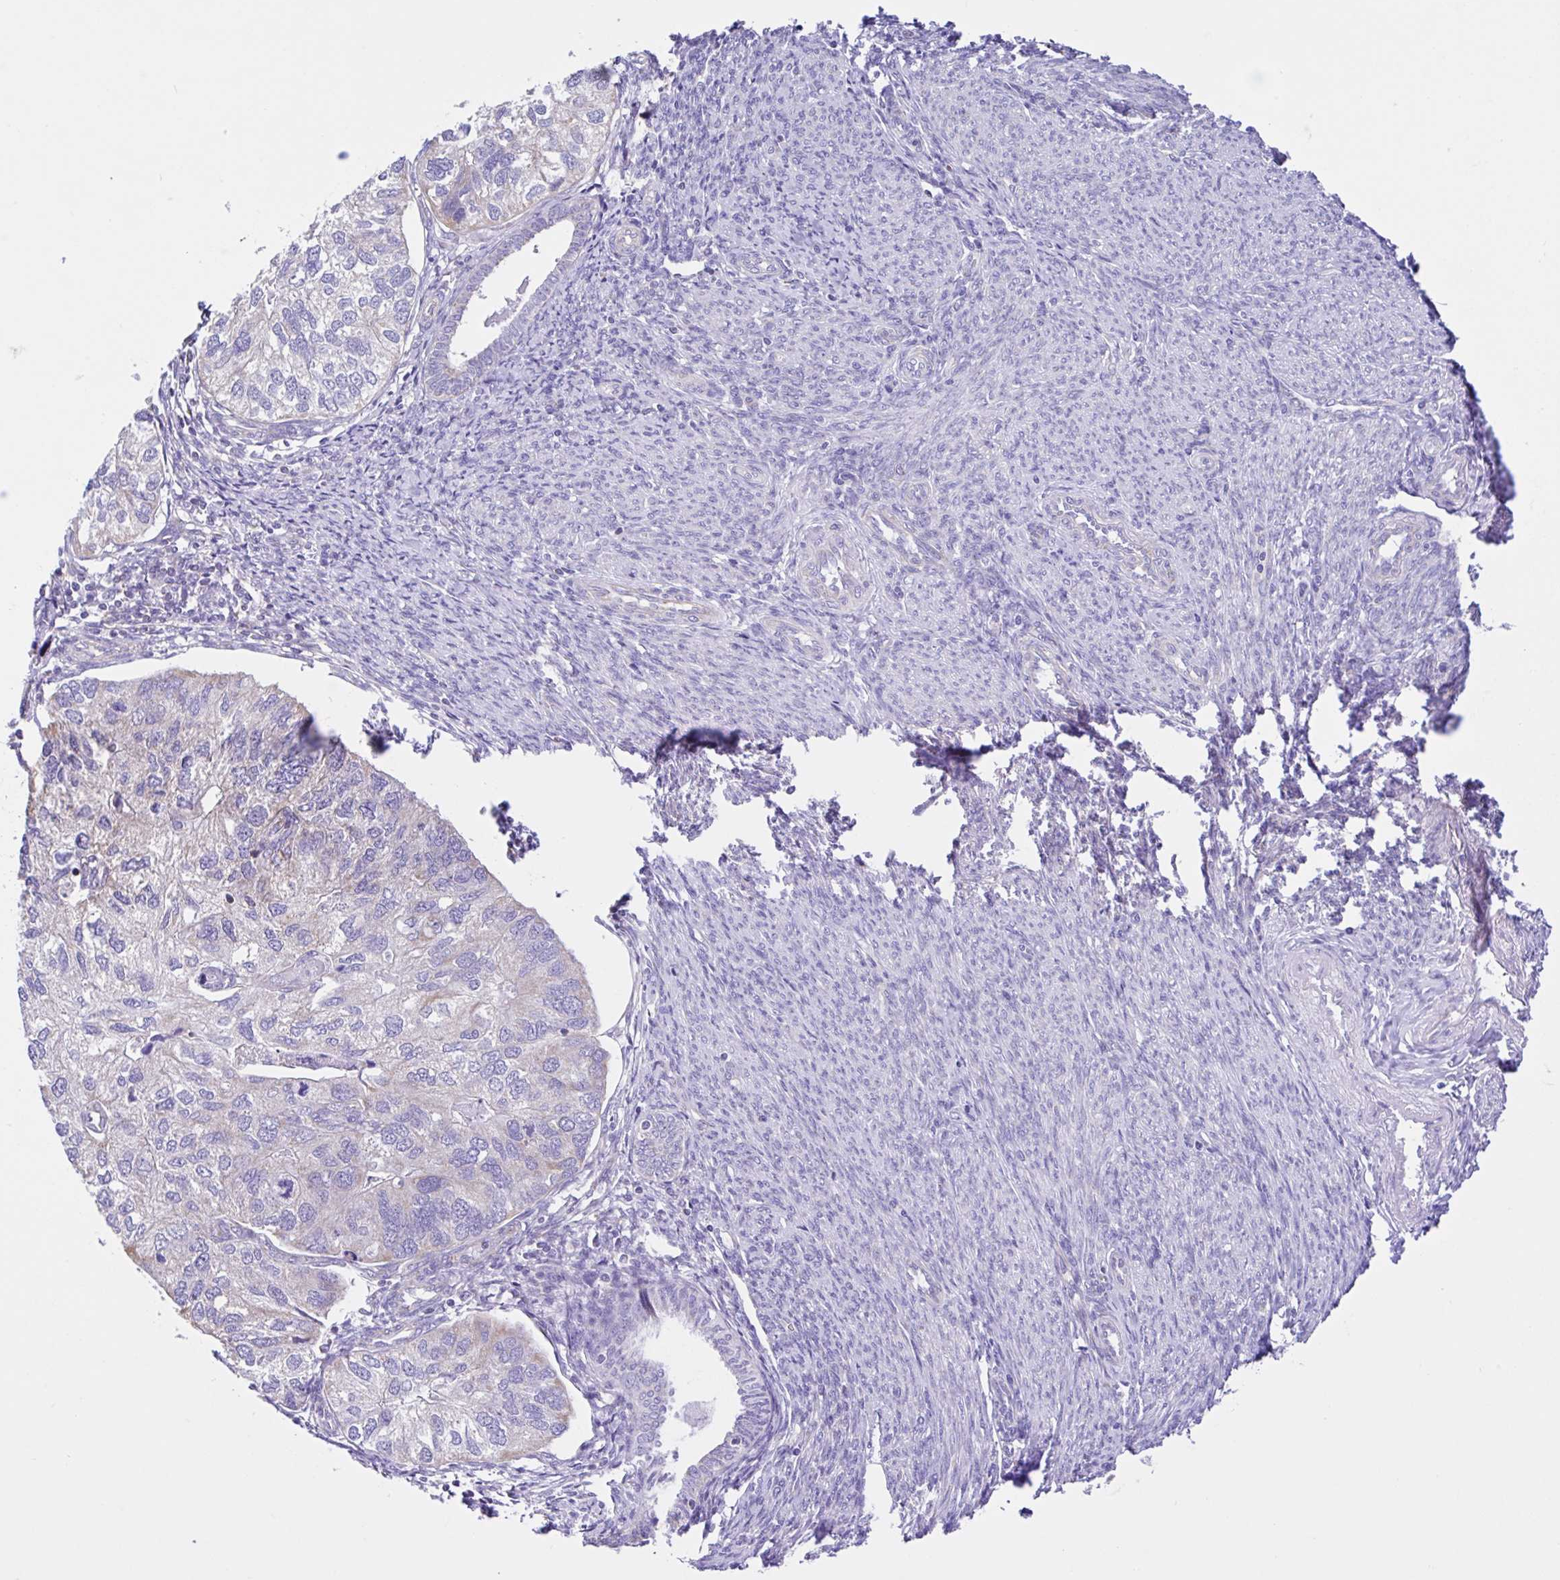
{"staining": {"intensity": "negative", "quantity": "none", "location": "none"}, "tissue": "endometrial cancer", "cell_type": "Tumor cells", "image_type": "cancer", "snomed": [{"axis": "morphology", "description": "Carcinoma, NOS"}, {"axis": "topography", "description": "Uterus"}], "caption": "DAB (3,3'-diaminobenzidine) immunohistochemical staining of endometrial cancer (carcinoma) demonstrates no significant expression in tumor cells.", "gene": "NDUFS2", "patient": {"sex": "female", "age": 76}}